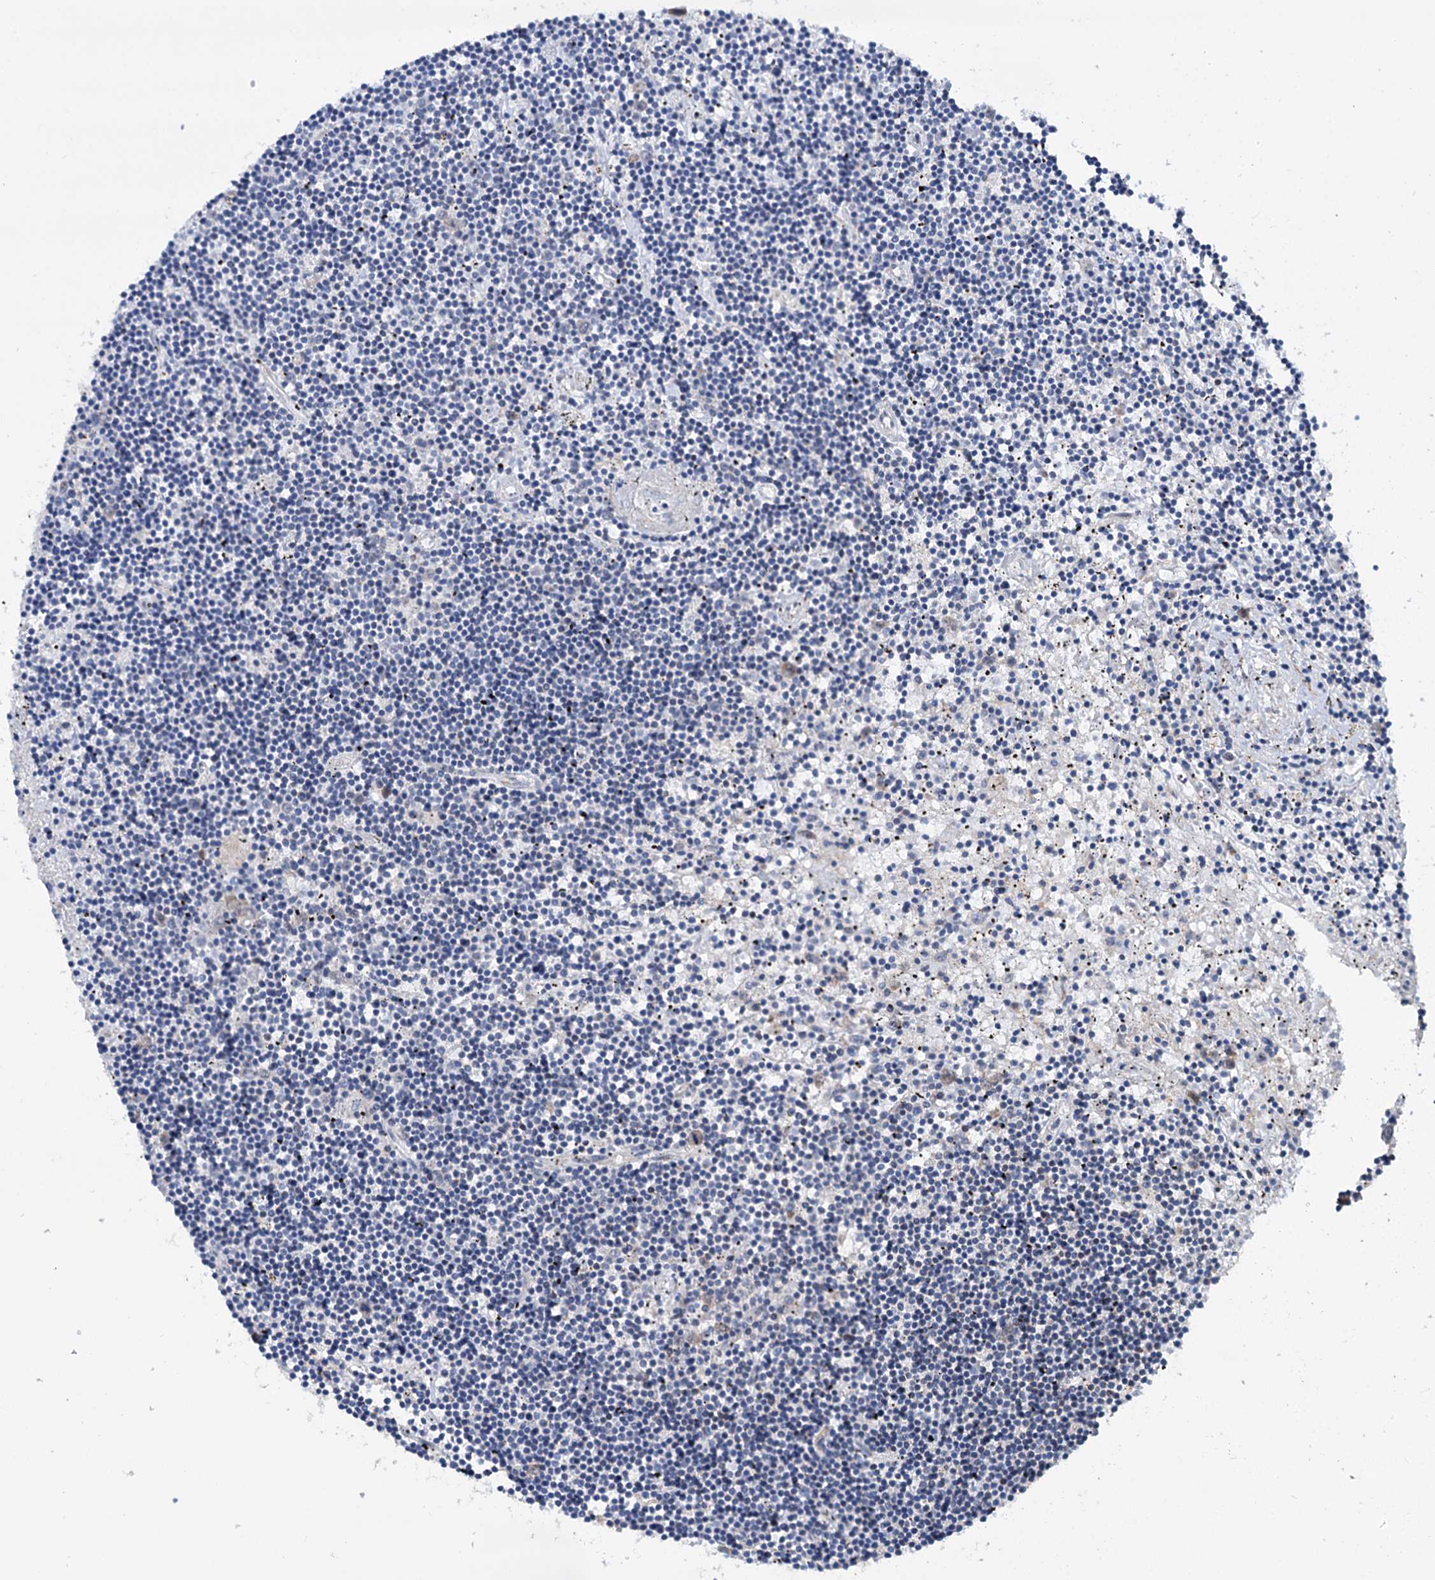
{"staining": {"intensity": "negative", "quantity": "none", "location": "none"}, "tissue": "lymphoma", "cell_type": "Tumor cells", "image_type": "cancer", "snomed": [{"axis": "morphology", "description": "Malignant lymphoma, non-Hodgkin's type, Low grade"}, {"axis": "topography", "description": "Spleen"}], "caption": "Immunohistochemical staining of human malignant lymphoma, non-Hodgkin's type (low-grade) demonstrates no significant expression in tumor cells.", "gene": "PTDSS2", "patient": {"sex": "male", "age": 76}}